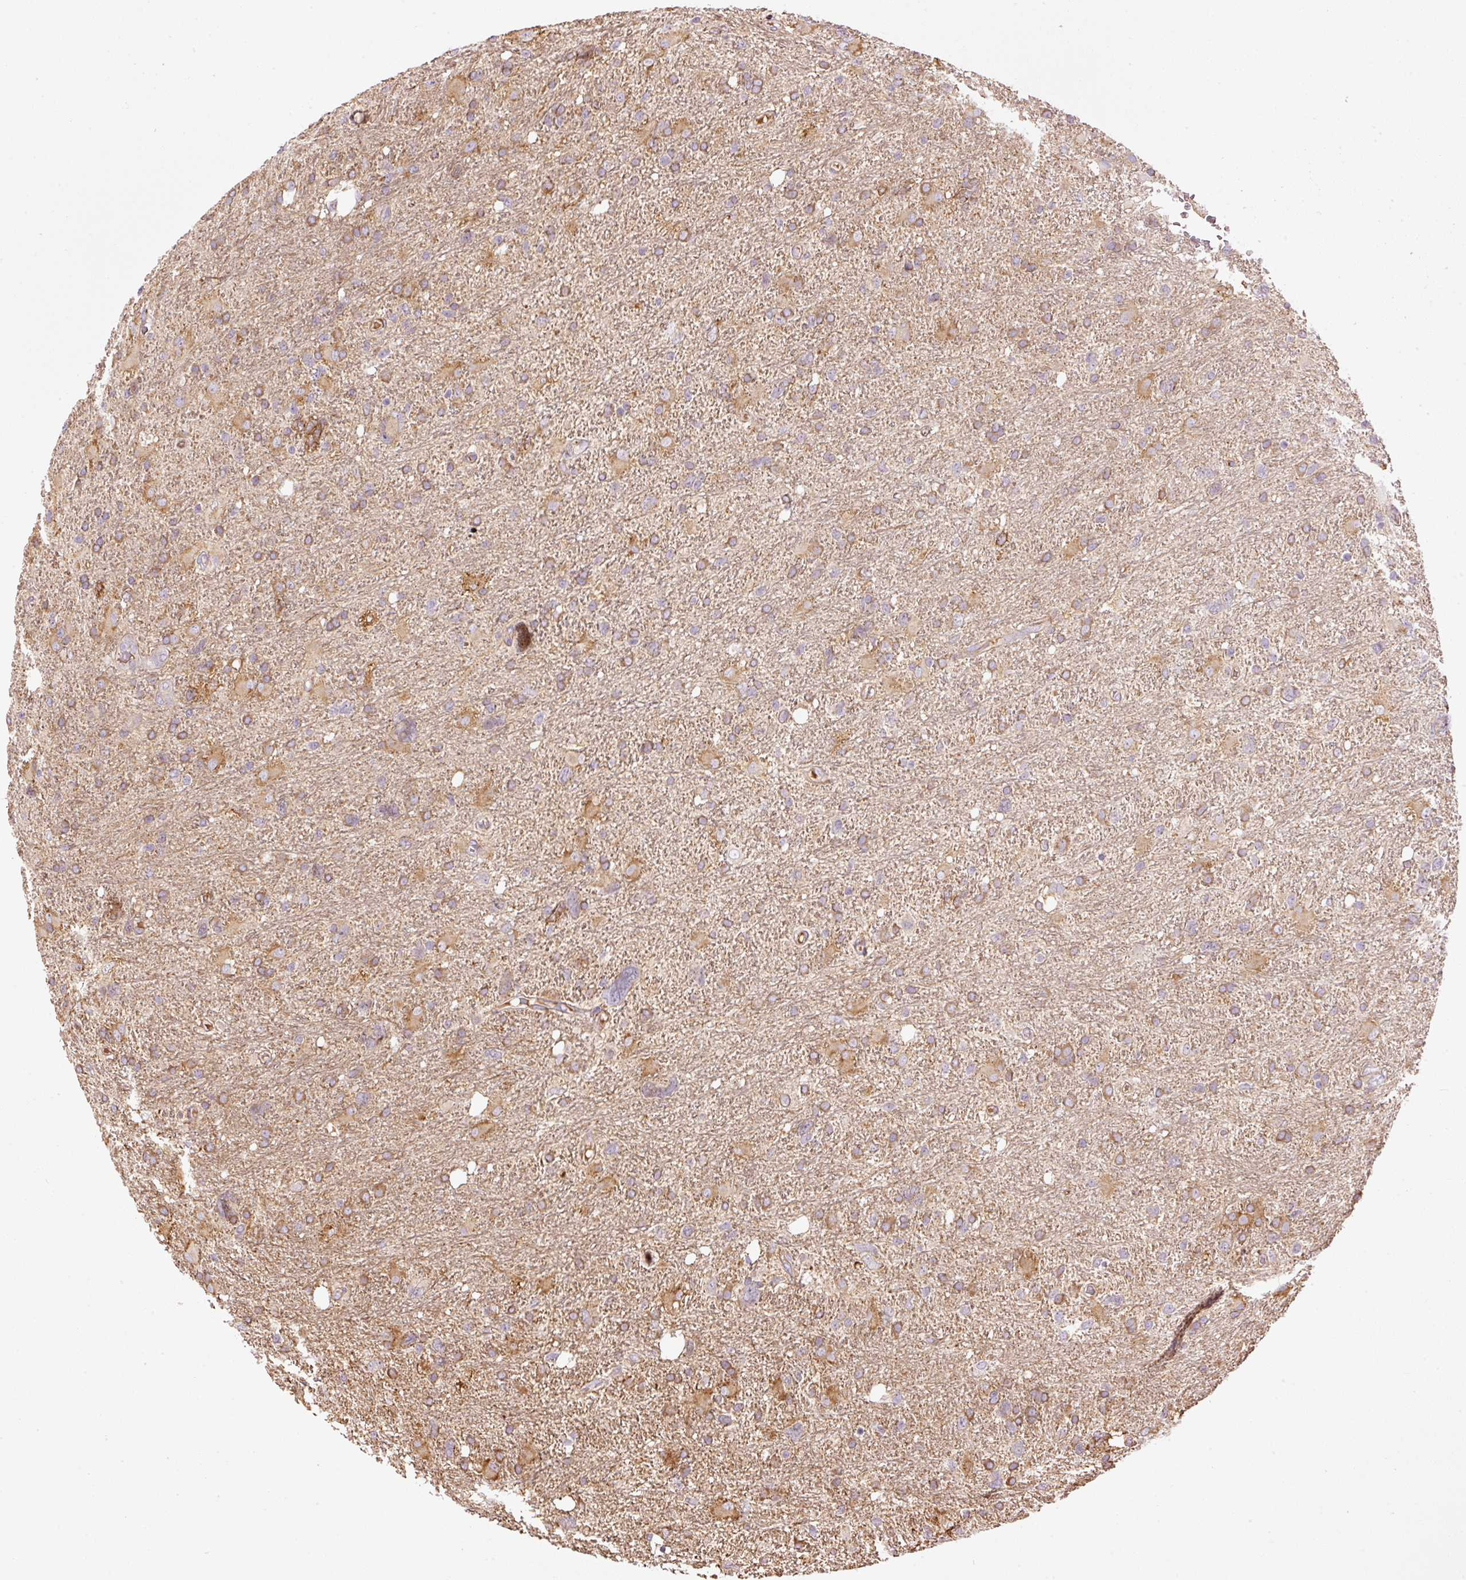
{"staining": {"intensity": "moderate", "quantity": ">75%", "location": "cytoplasmic/membranous"}, "tissue": "glioma", "cell_type": "Tumor cells", "image_type": "cancer", "snomed": [{"axis": "morphology", "description": "Glioma, malignant, High grade"}, {"axis": "topography", "description": "Brain"}], "caption": "Protein staining demonstrates moderate cytoplasmic/membranous expression in about >75% of tumor cells in high-grade glioma (malignant). The staining was performed using DAB to visualize the protein expression in brown, while the nuclei were stained in blue with hematoxylin (Magnification: 20x).", "gene": "TMEM8B", "patient": {"sex": "male", "age": 61}}